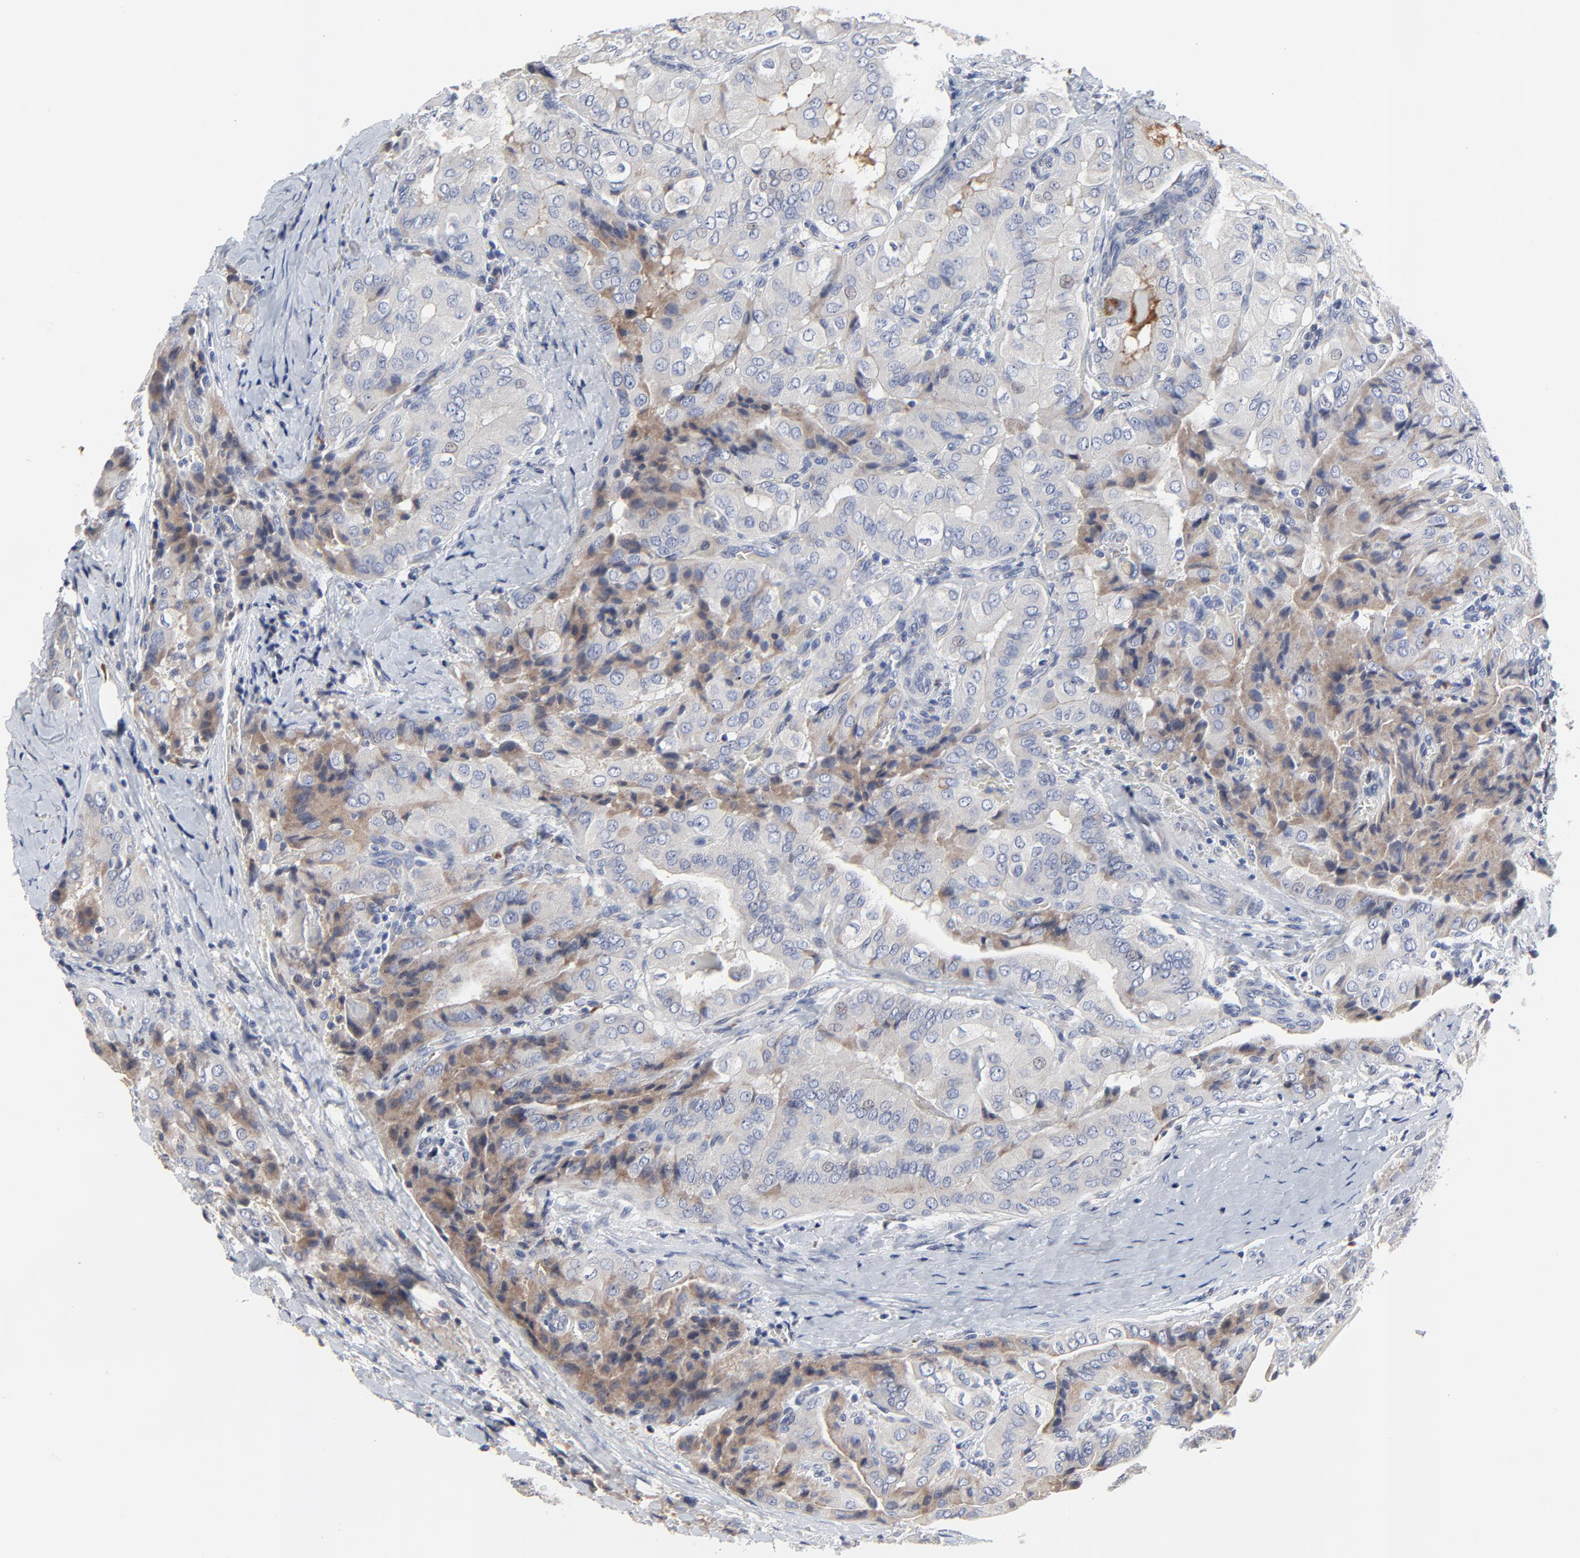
{"staining": {"intensity": "moderate", "quantity": "<25%", "location": "cytoplasmic/membranous"}, "tissue": "thyroid cancer", "cell_type": "Tumor cells", "image_type": "cancer", "snomed": [{"axis": "morphology", "description": "Papillary adenocarcinoma, NOS"}, {"axis": "topography", "description": "Thyroid gland"}], "caption": "Approximately <25% of tumor cells in thyroid papillary adenocarcinoma display moderate cytoplasmic/membranous protein expression as visualized by brown immunohistochemical staining.", "gene": "NLGN3", "patient": {"sex": "female", "age": 71}}